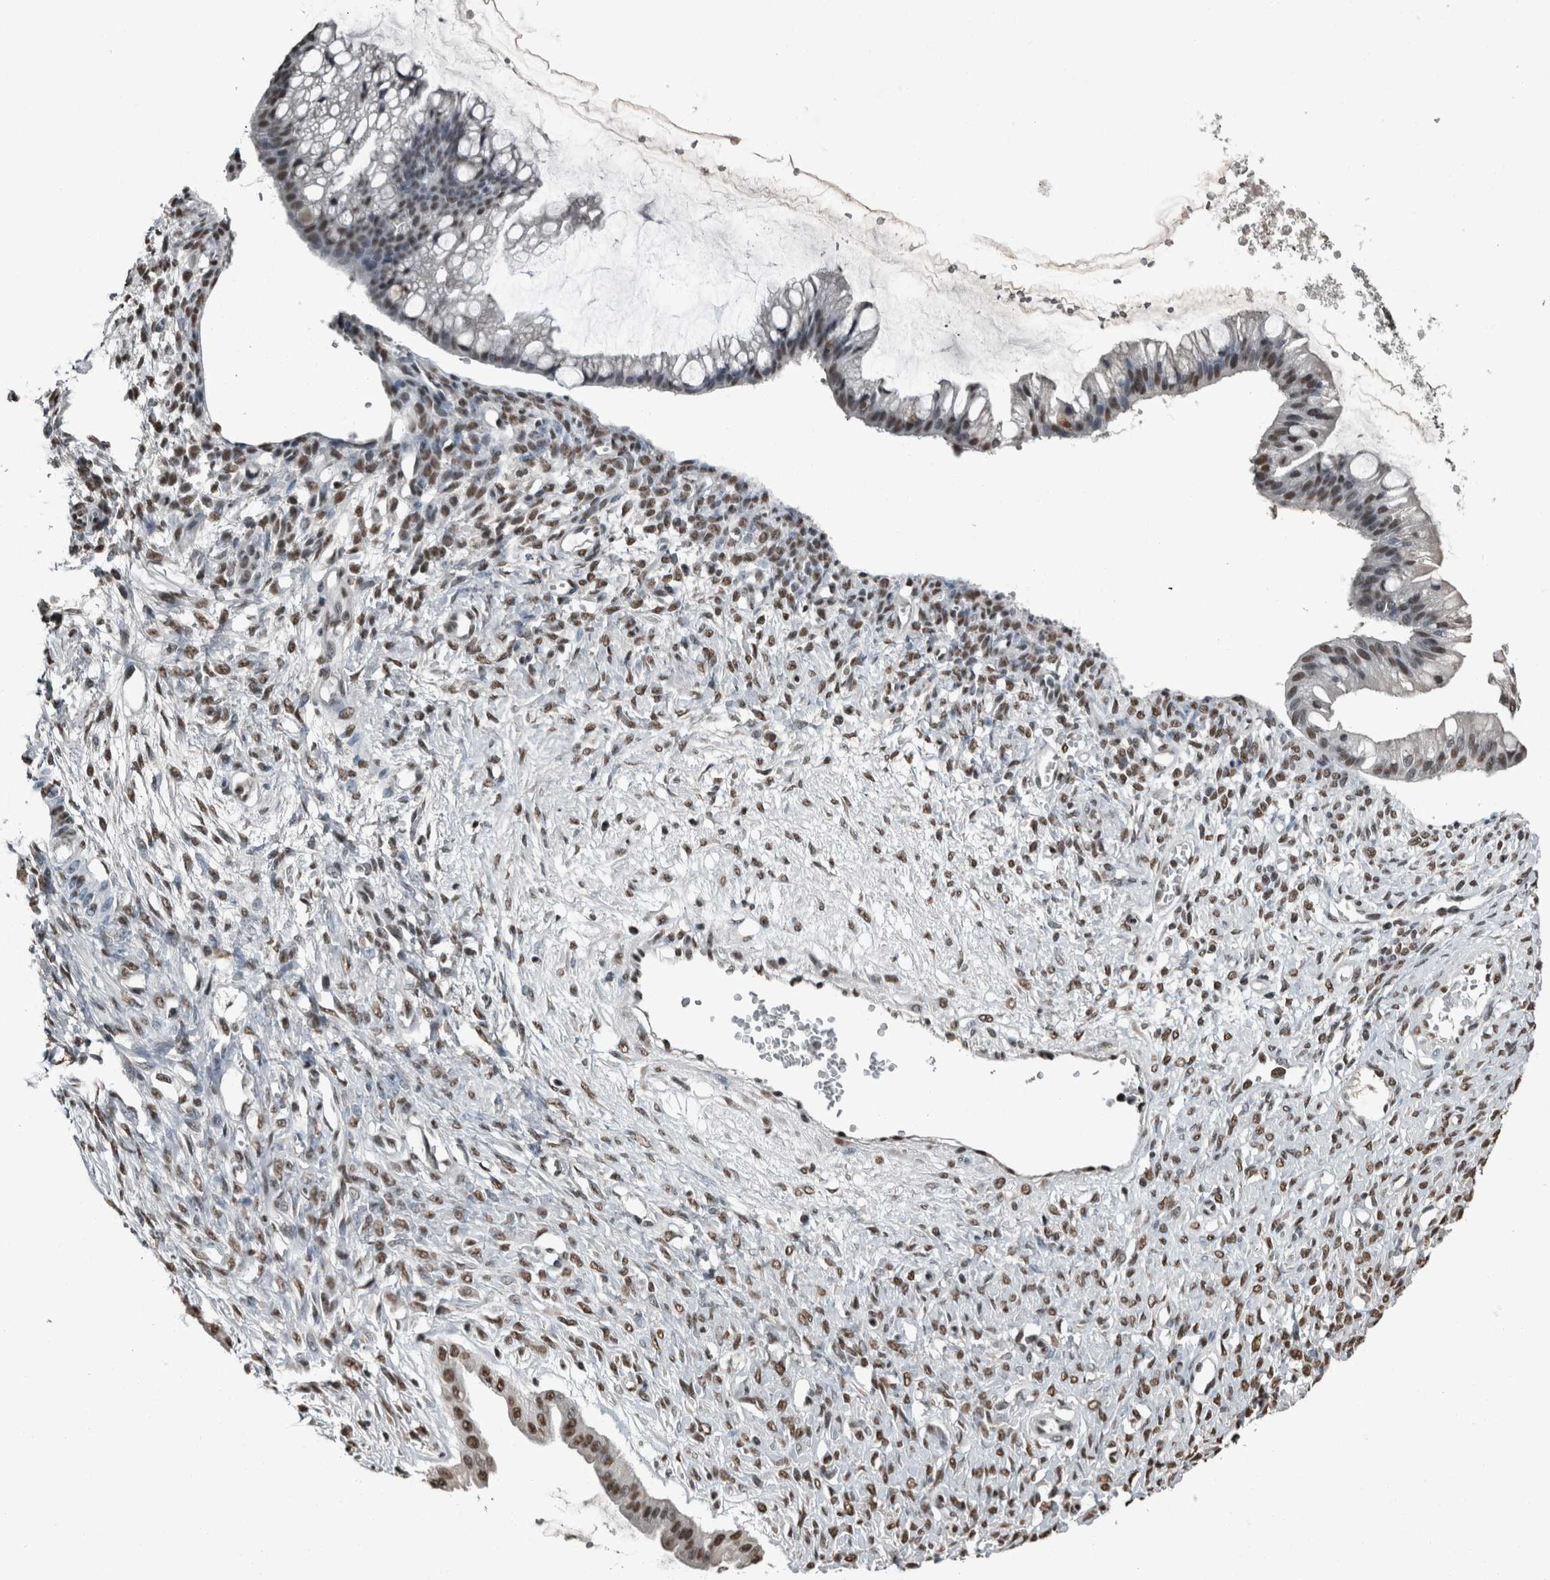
{"staining": {"intensity": "moderate", "quantity": ">75%", "location": "nuclear"}, "tissue": "ovarian cancer", "cell_type": "Tumor cells", "image_type": "cancer", "snomed": [{"axis": "morphology", "description": "Cystadenocarcinoma, mucinous, NOS"}, {"axis": "topography", "description": "Ovary"}], "caption": "Immunohistochemical staining of human ovarian mucinous cystadenocarcinoma demonstrates medium levels of moderate nuclear protein expression in about >75% of tumor cells.", "gene": "TGS1", "patient": {"sex": "female", "age": 73}}